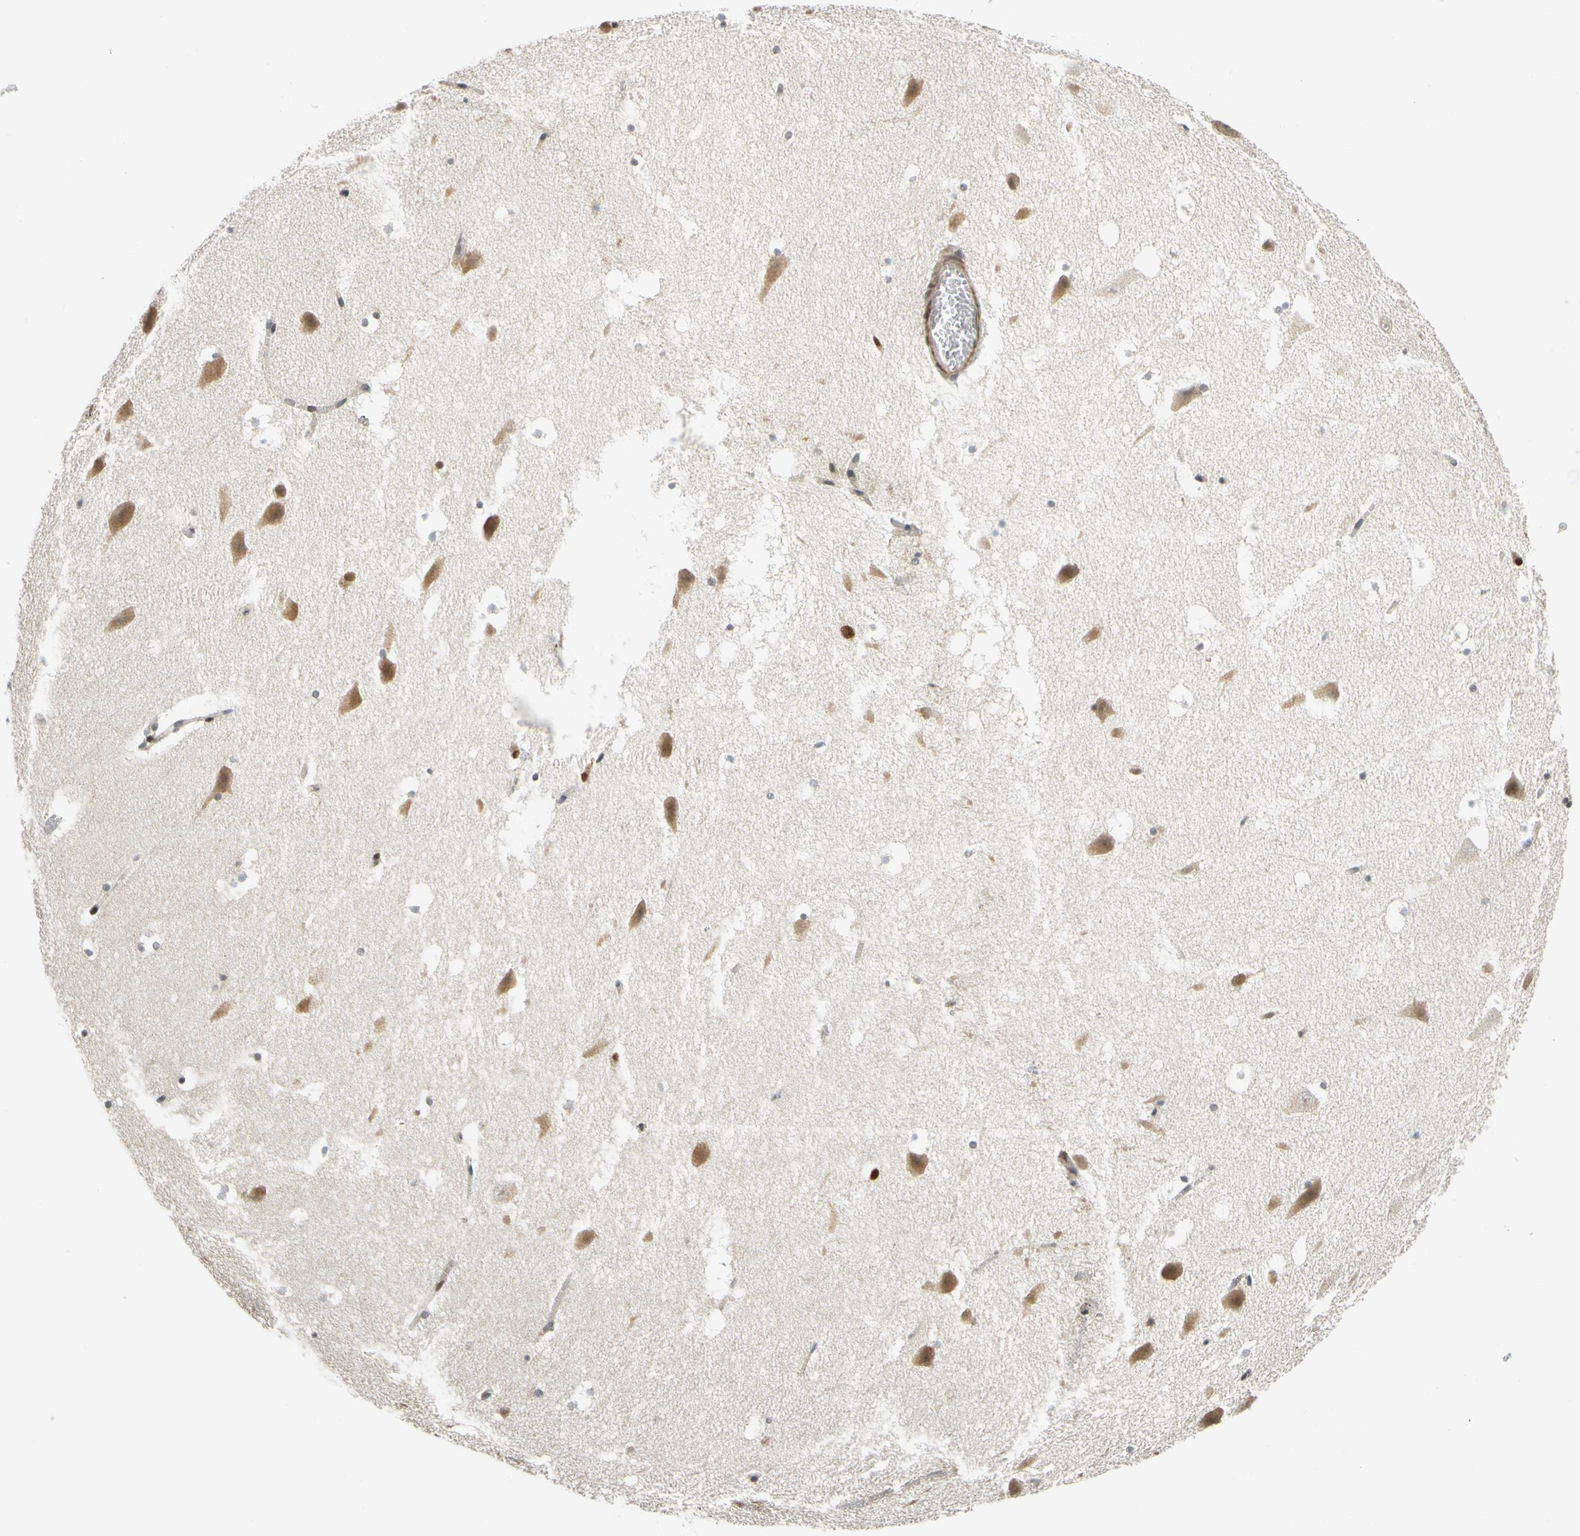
{"staining": {"intensity": "moderate", "quantity": "25%-75%", "location": "nuclear"}, "tissue": "hippocampus", "cell_type": "Glial cells", "image_type": "normal", "snomed": [{"axis": "morphology", "description": "Normal tissue, NOS"}, {"axis": "topography", "description": "Hippocampus"}], "caption": "Immunohistochemistry of unremarkable hippocampus reveals medium levels of moderate nuclear staining in approximately 25%-75% of glial cells.", "gene": "POGZ", "patient": {"sex": "male", "age": 45}}